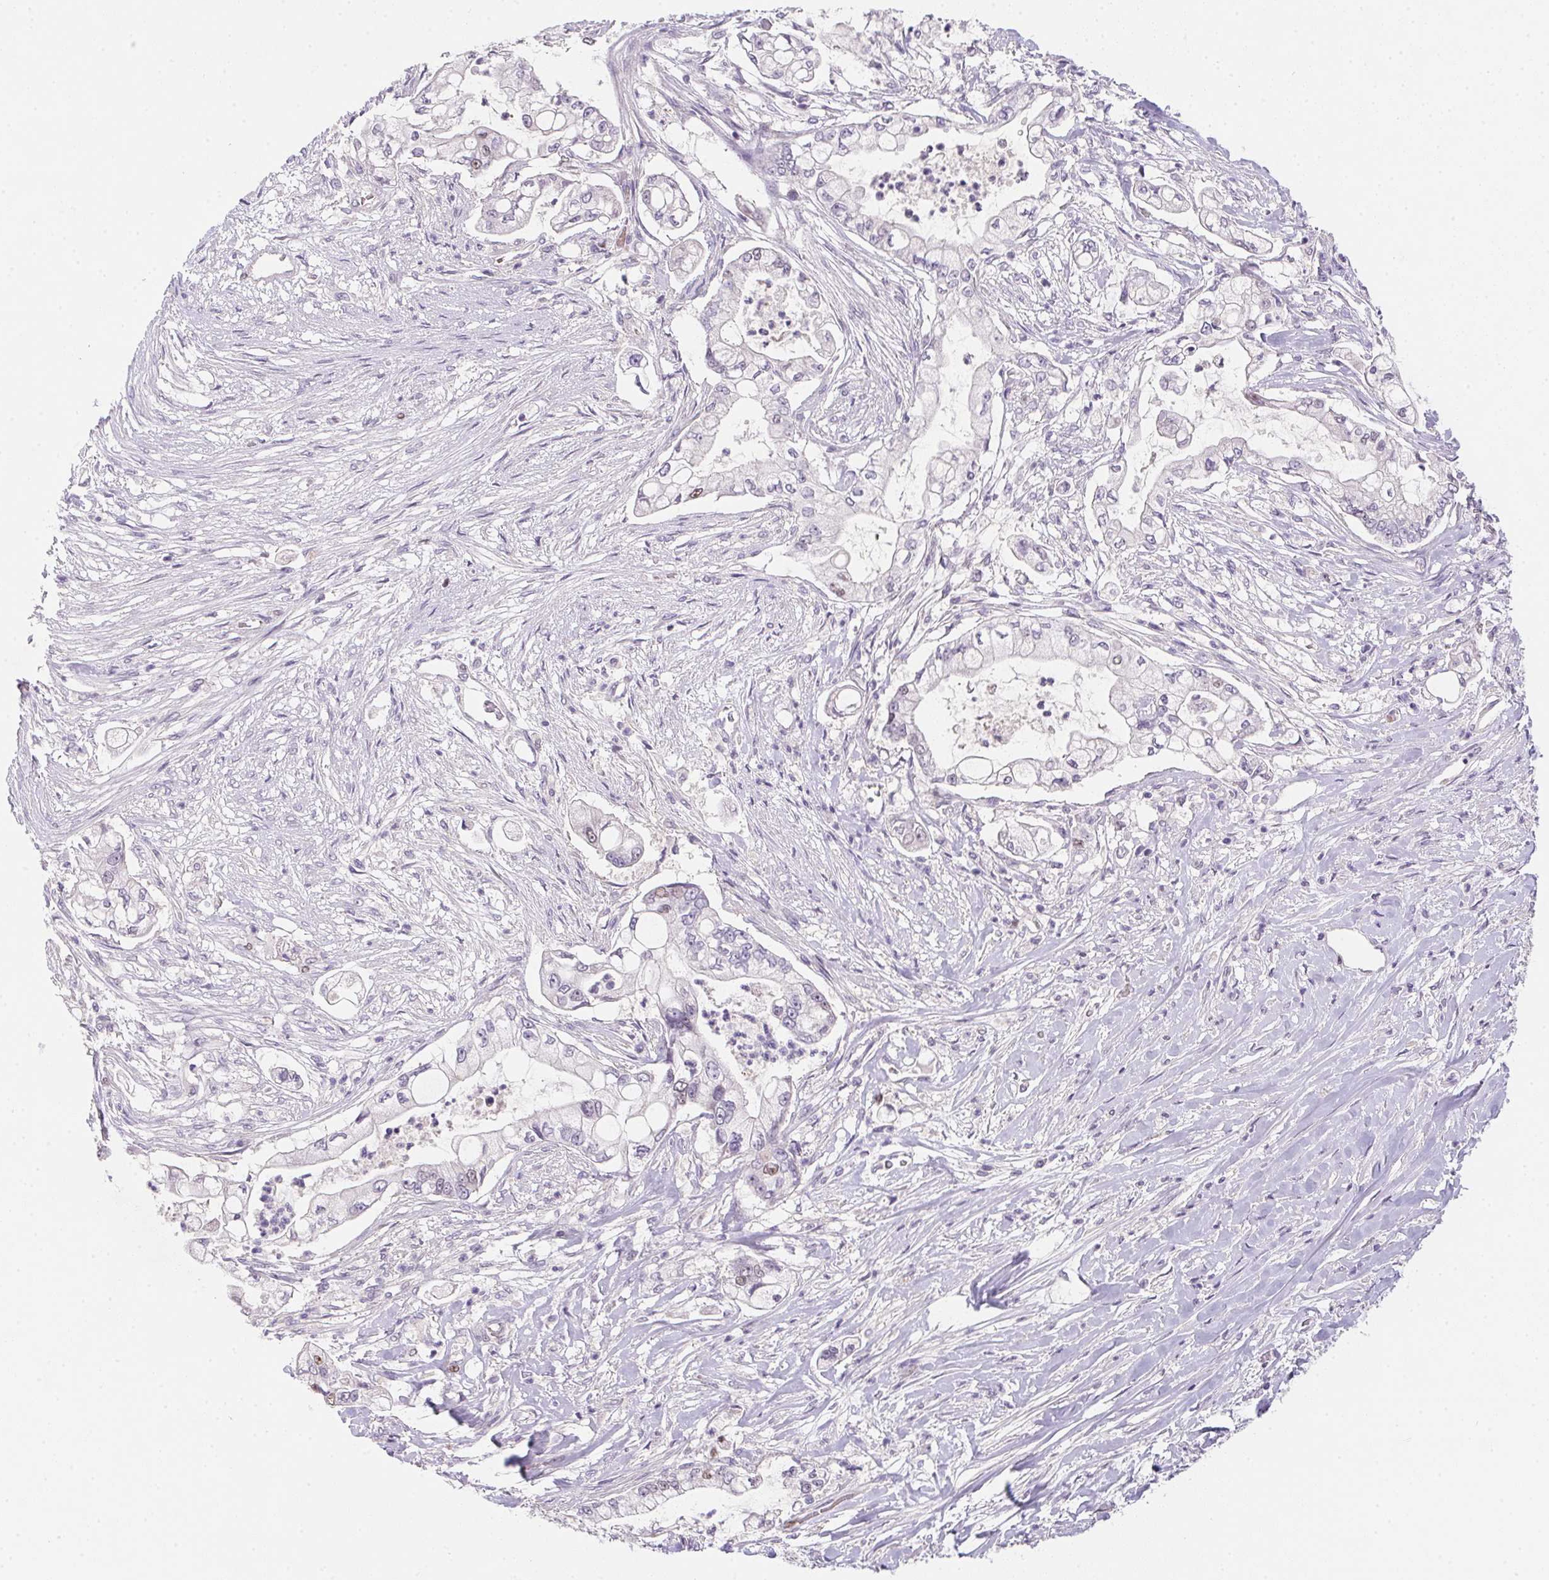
{"staining": {"intensity": "negative", "quantity": "none", "location": "none"}, "tissue": "pancreatic cancer", "cell_type": "Tumor cells", "image_type": "cancer", "snomed": [{"axis": "morphology", "description": "Adenocarcinoma, NOS"}, {"axis": "topography", "description": "Pancreas"}], "caption": "An image of human pancreatic cancer (adenocarcinoma) is negative for staining in tumor cells.", "gene": "HELLS", "patient": {"sex": "female", "age": 69}}